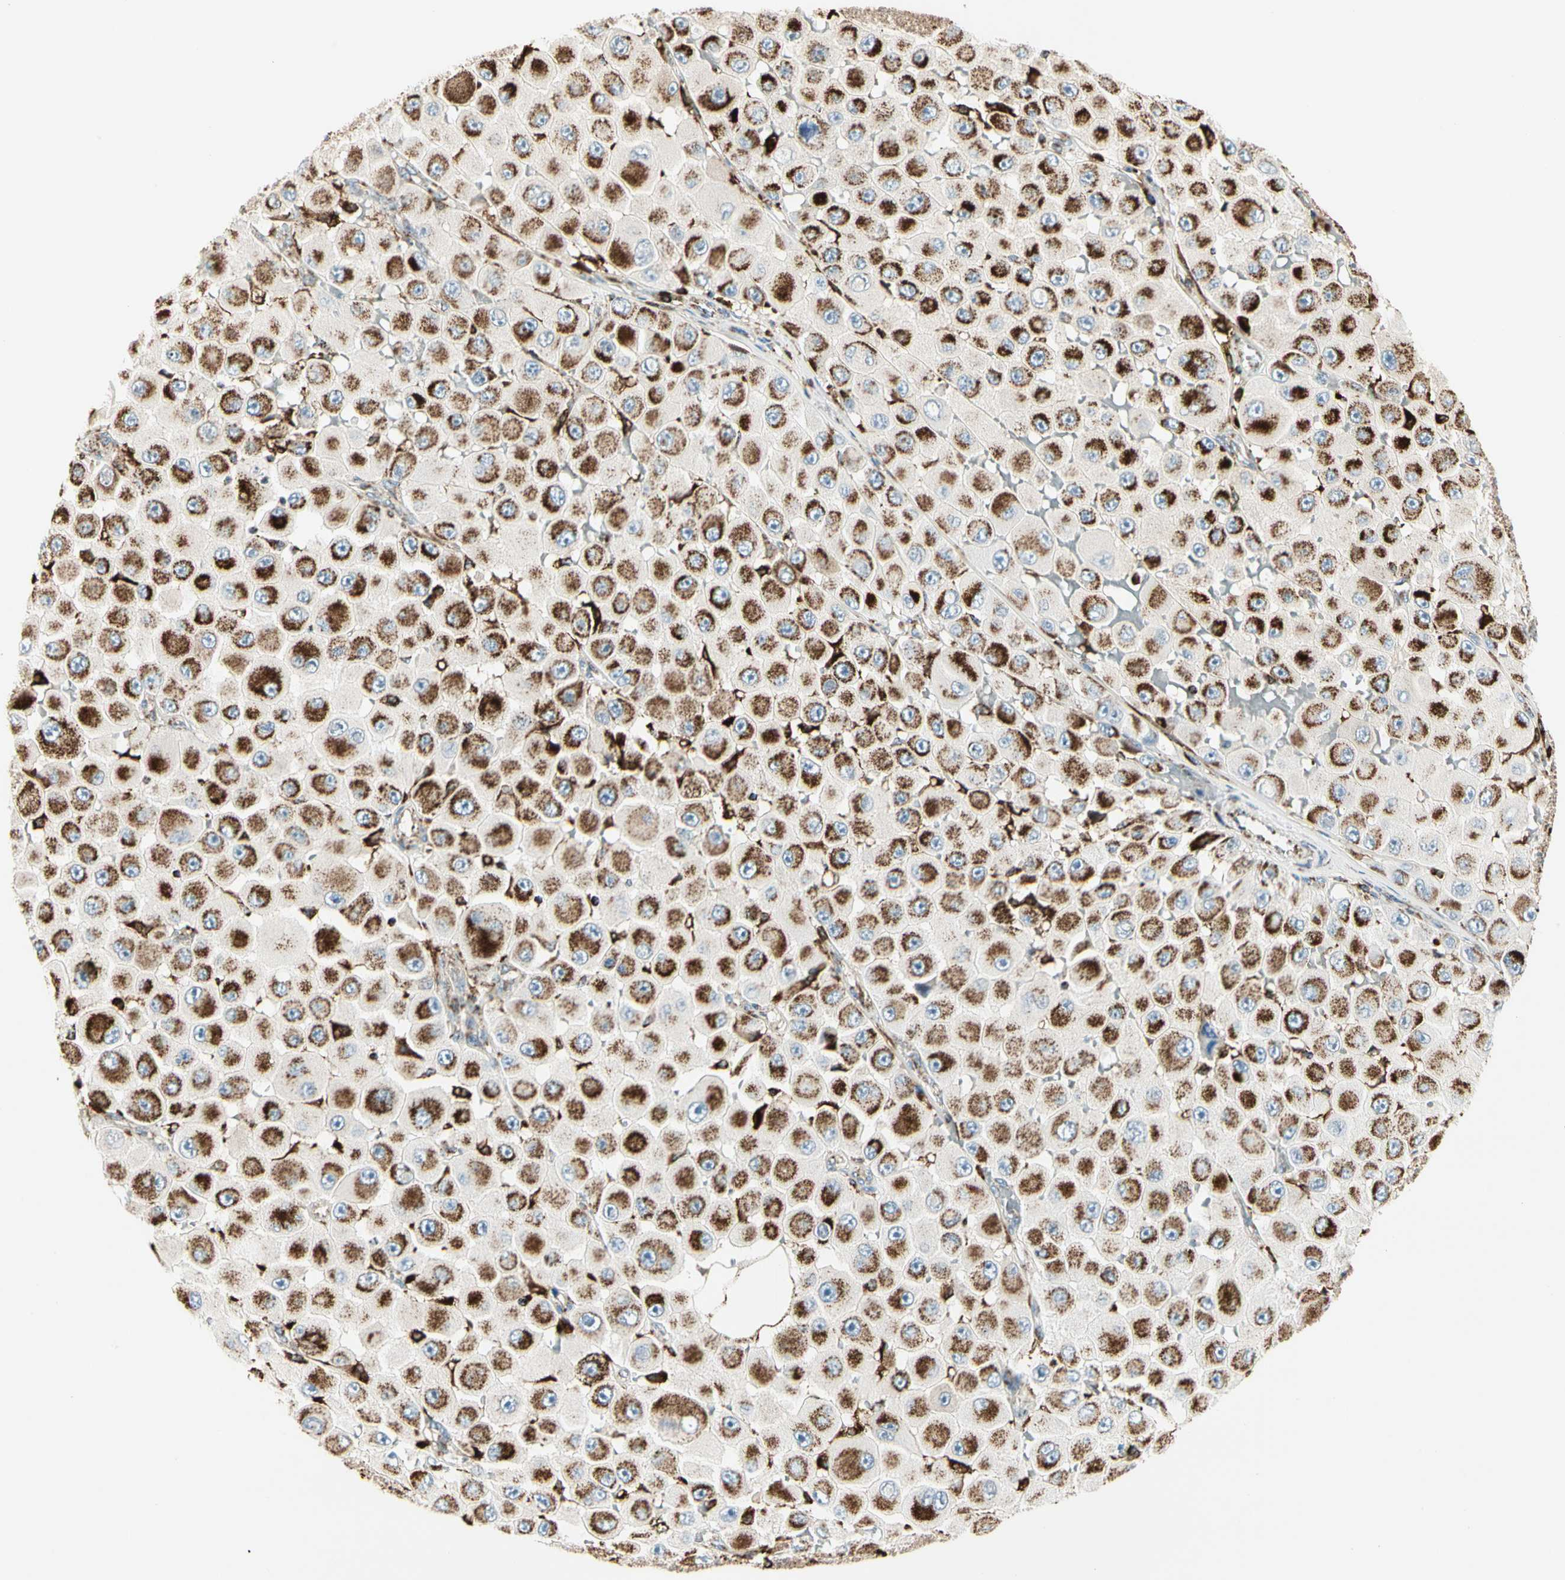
{"staining": {"intensity": "strong", "quantity": ">75%", "location": "cytoplasmic/membranous"}, "tissue": "melanoma", "cell_type": "Tumor cells", "image_type": "cancer", "snomed": [{"axis": "morphology", "description": "Malignant melanoma, NOS"}, {"axis": "topography", "description": "Skin"}], "caption": "This is an image of immunohistochemistry (IHC) staining of malignant melanoma, which shows strong positivity in the cytoplasmic/membranous of tumor cells.", "gene": "ME2", "patient": {"sex": "female", "age": 81}}